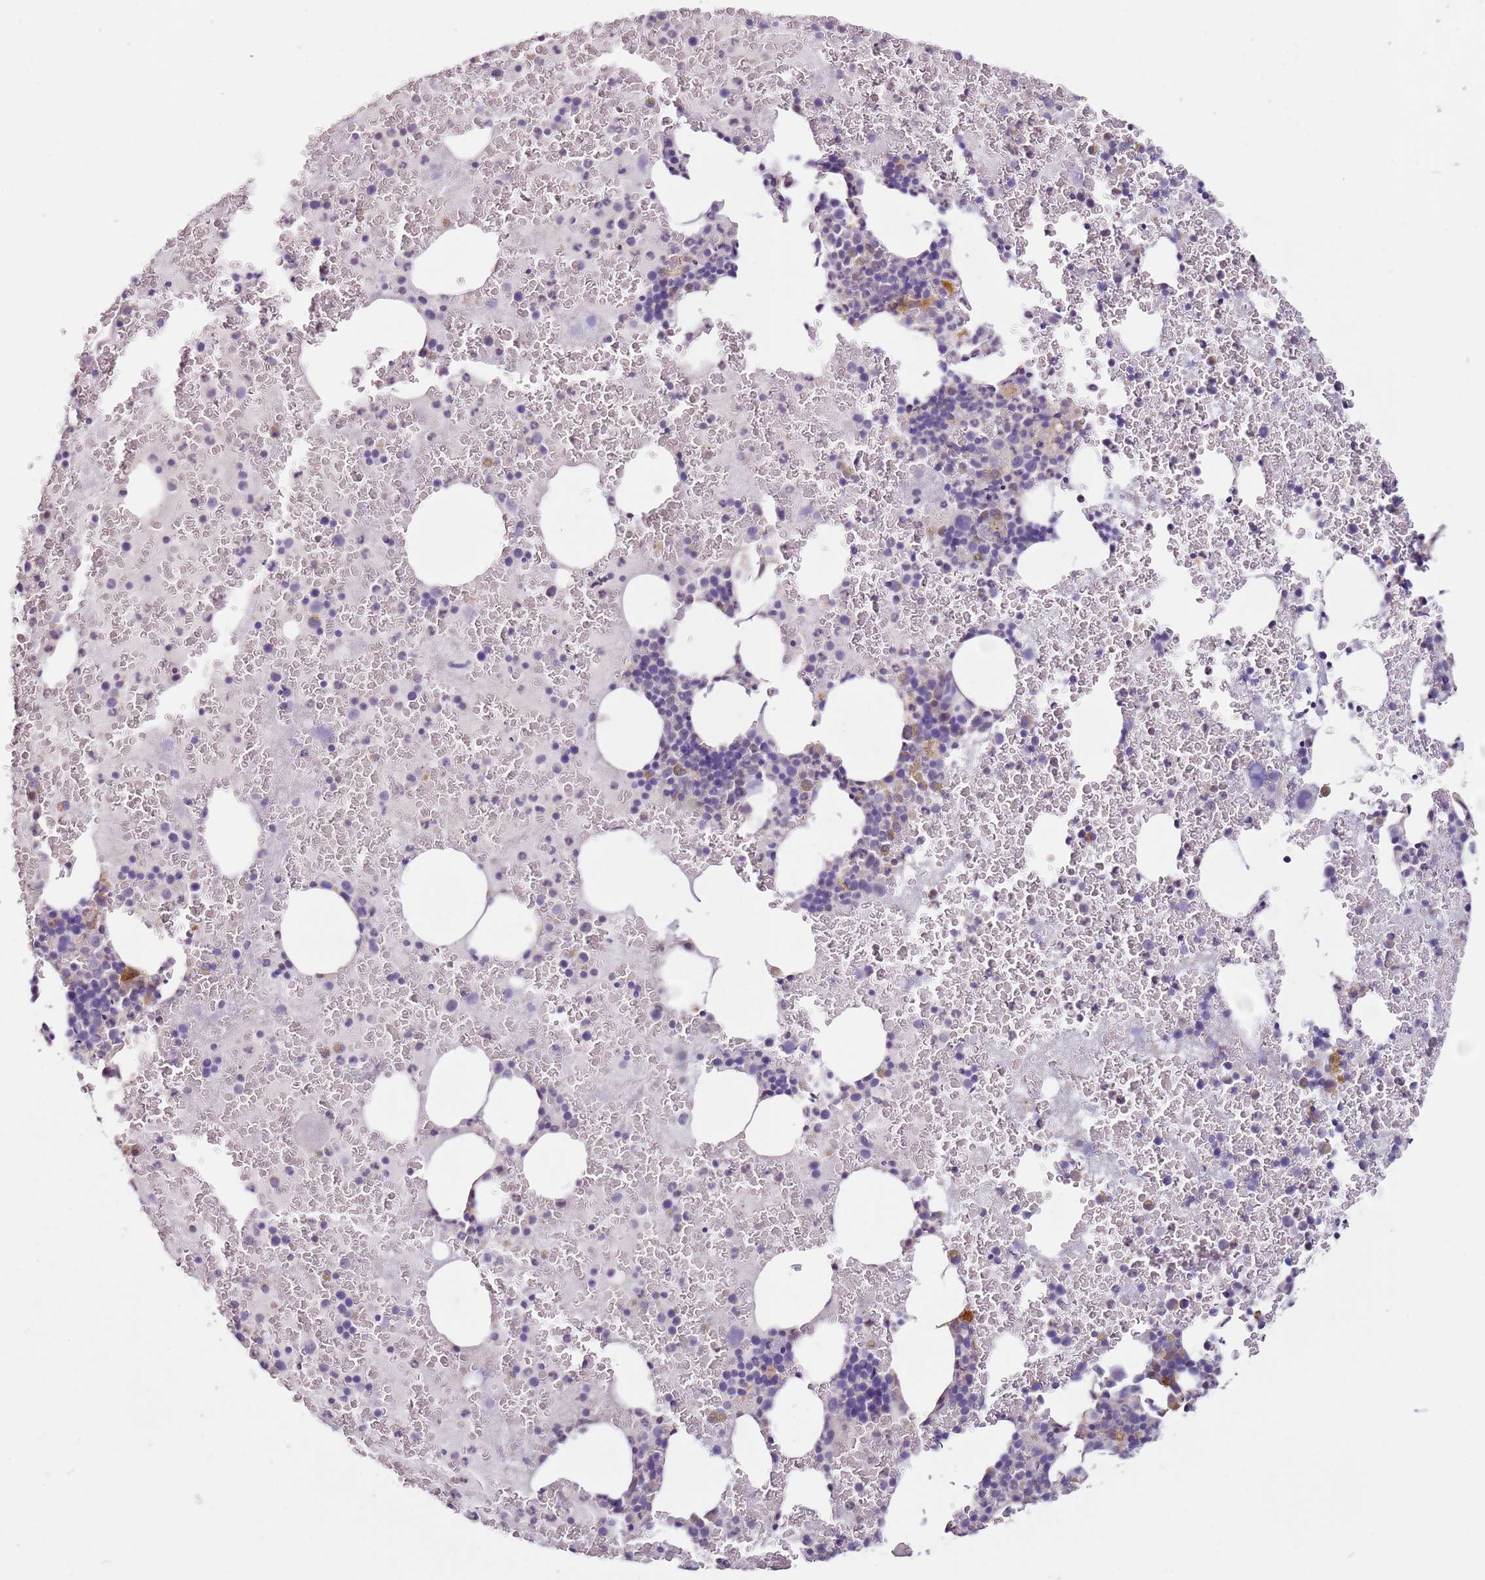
{"staining": {"intensity": "negative", "quantity": "none", "location": "none"}, "tissue": "bone marrow", "cell_type": "Hematopoietic cells", "image_type": "normal", "snomed": [{"axis": "morphology", "description": "Normal tissue, NOS"}, {"axis": "topography", "description": "Bone marrow"}], "caption": "Image shows no significant protein positivity in hematopoietic cells of normal bone marrow.", "gene": "MDH1", "patient": {"sex": "male", "age": 26}}